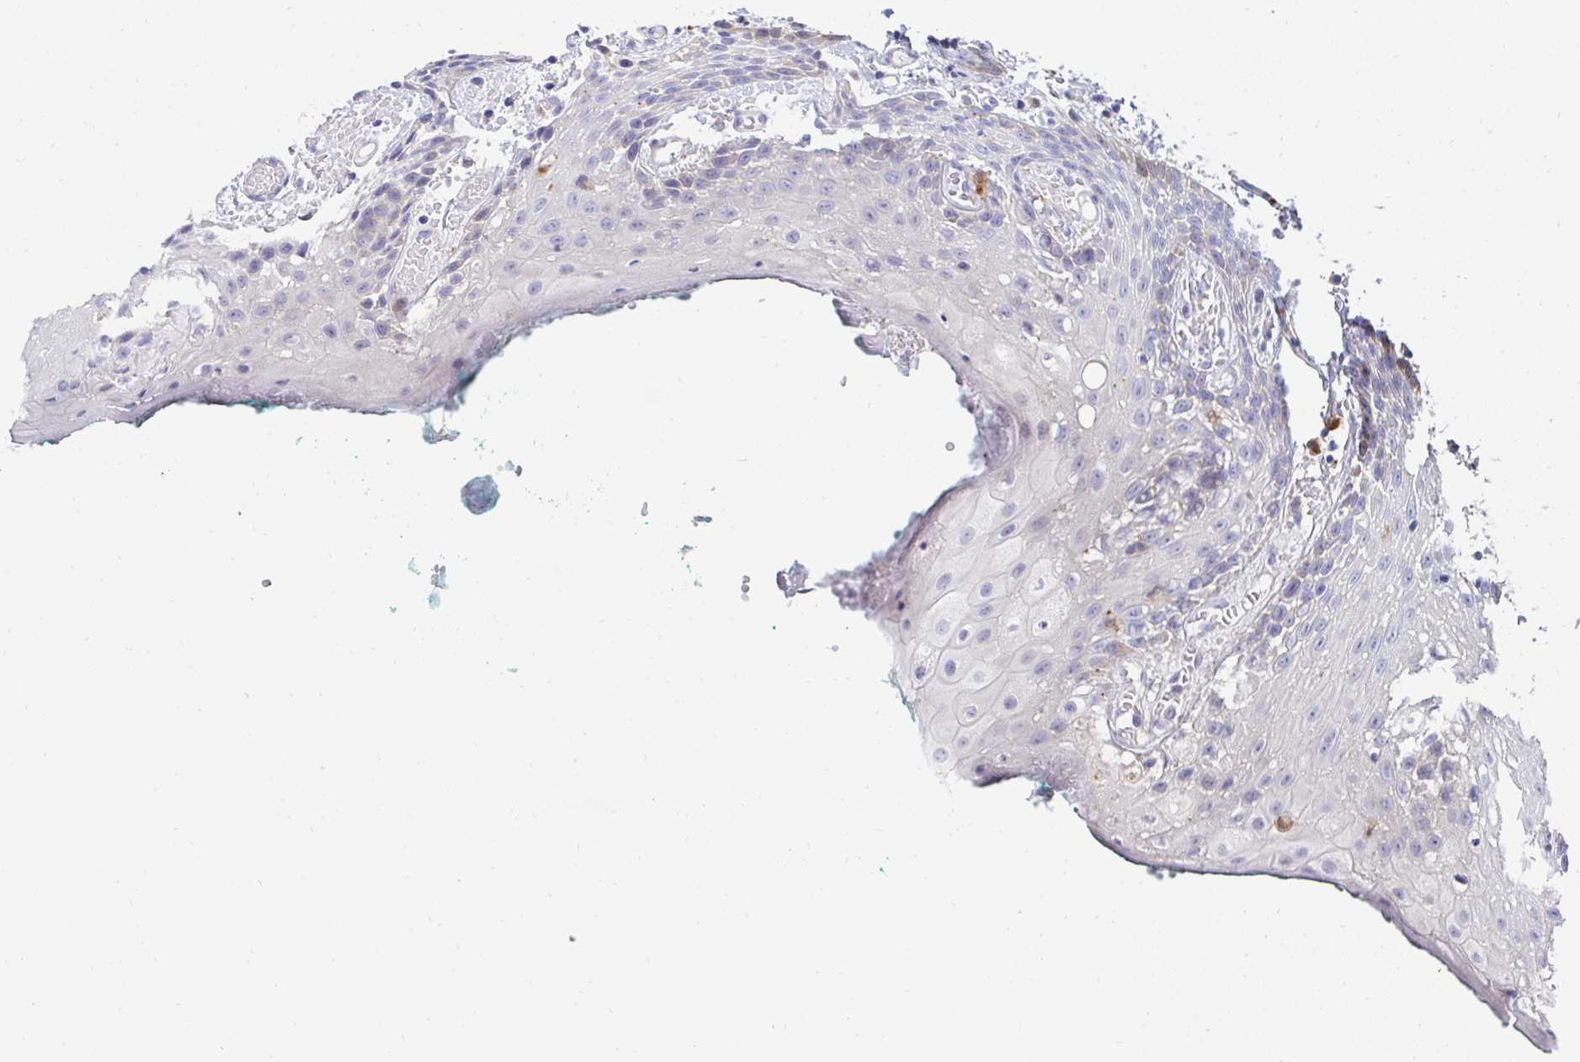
{"staining": {"intensity": "negative", "quantity": "none", "location": "none"}, "tissue": "oral mucosa", "cell_type": "Squamous epithelial cells", "image_type": "normal", "snomed": [{"axis": "morphology", "description": "Normal tissue, NOS"}, {"axis": "topography", "description": "Oral tissue"}, {"axis": "topography", "description": "Tounge, NOS"}], "caption": "A micrograph of oral mucosa stained for a protein reveals no brown staining in squamous epithelial cells. The staining is performed using DAB (3,3'-diaminobenzidine) brown chromogen with nuclei counter-stained in using hematoxylin.", "gene": "FBXL13", "patient": {"sex": "female", "age": 62}}